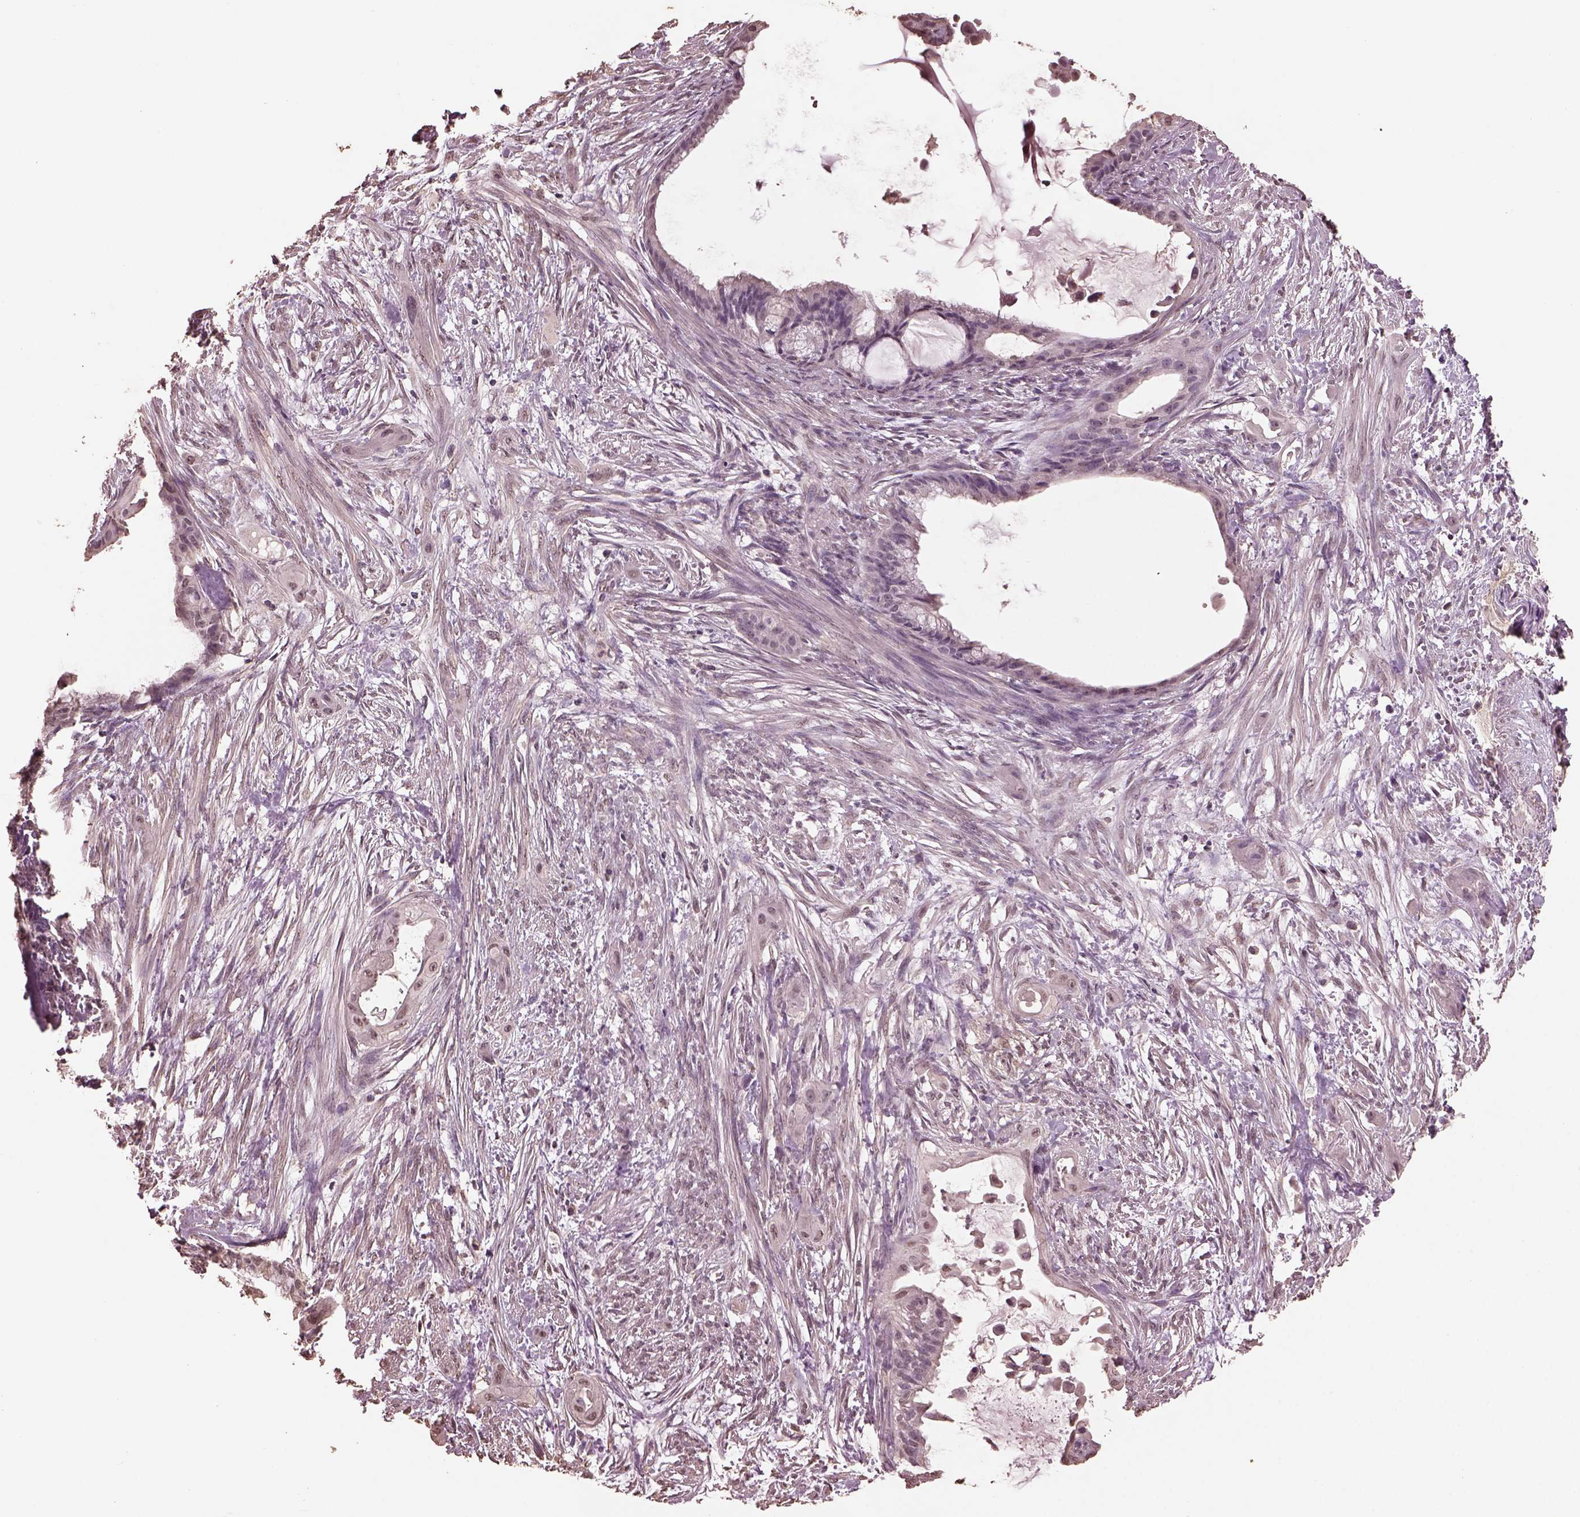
{"staining": {"intensity": "negative", "quantity": "none", "location": "none"}, "tissue": "endometrial cancer", "cell_type": "Tumor cells", "image_type": "cancer", "snomed": [{"axis": "morphology", "description": "Adenocarcinoma, NOS"}, {"axis": "topography", "description": "Endometrium"}], "caption": "This is a micrograph of IHC staining of adenocarcinoma (endometrial), which shows no positivity in tumor cells. Brightfield microscopy of immunohistochemistry stained with DAB (3,3'-diaminobenzidine) (brown) and hematoxylin (blue), captured at high magnification.", "gene": "CPT1C", "patient": {"sex": "female", "age": 86}}